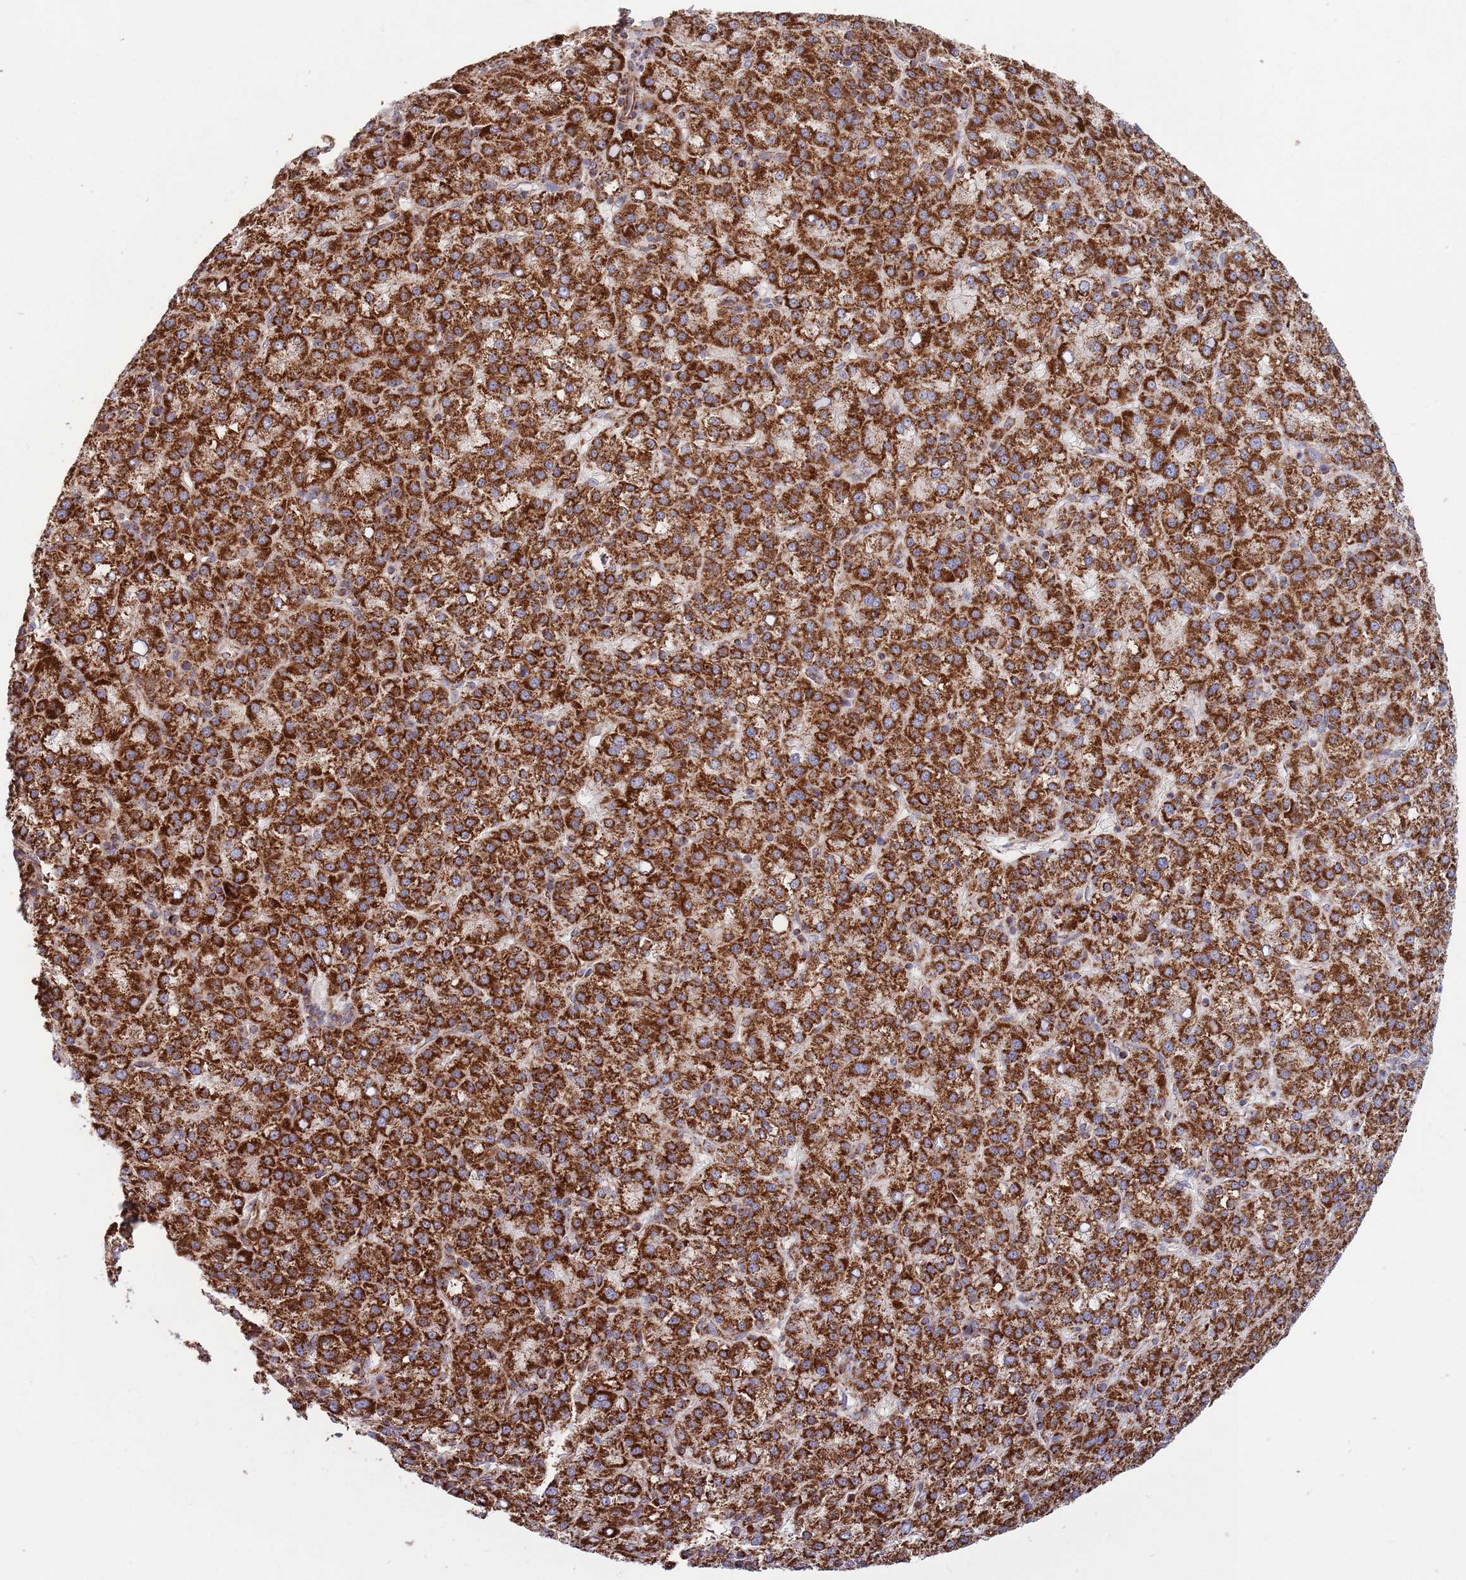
{"staining": {"intensity": "strong", "quantity": ">75%", "location": "cytoplasmic/membranous"}, "tissue": "liver cancer", "cell_type": "Tumor cells", "image_type": "cancer", "snomed": [{"axis": "morphology", "description": "Carcinoma, Hepatocellular, NOS"}, {"axis": "topography", "description": "Liver"}], "caption": "Immunohistochemical staining of liver cancer shows high levels of strong cytoplasmic/membranous protein positivity in about >75% of tumor cells.", "gene": "ATP5PD", "patient": {"sex": "female", "age": 58}}